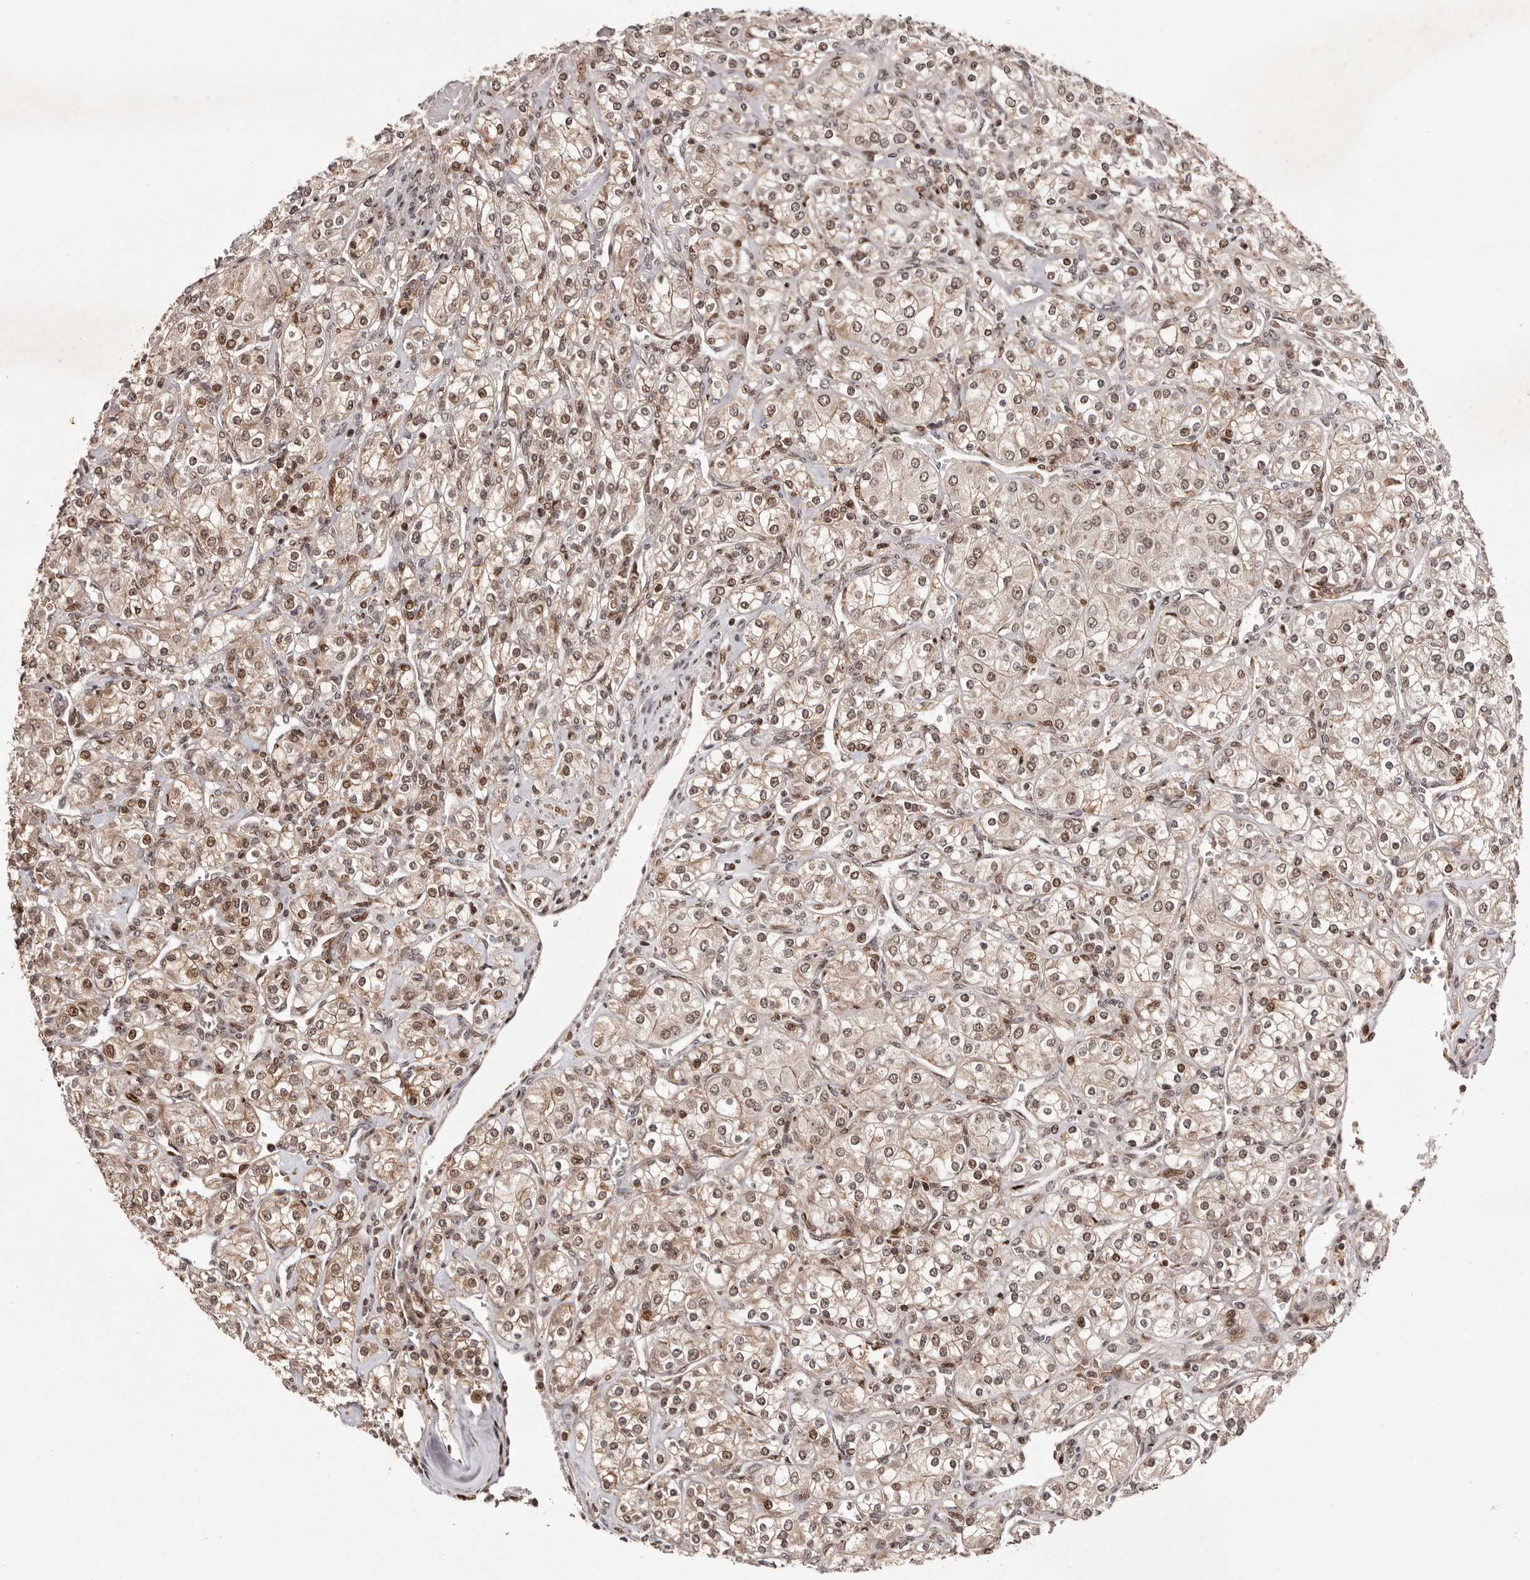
{"staining": {"intensity": "weak", "quantity": ">75%", "location": "cytoplasmic/membranous,nuclear"}, "tissue": "renal cancer", "cell_type": "Tumor cells", "image_type": "cancer", "snomed": [{"axis": "morphology", "description": "Adenocarcinoma, NOS"}, {"axis": "topography", "description": "Kidney"}], "caption": "Protein staining of renal cancer tissue shows weak cytoplasmic/membranous and nuclear expression in about >75% of tumor cells.", "gene": "FBXO5", "patient": {"sex": "male", "age": 77}}